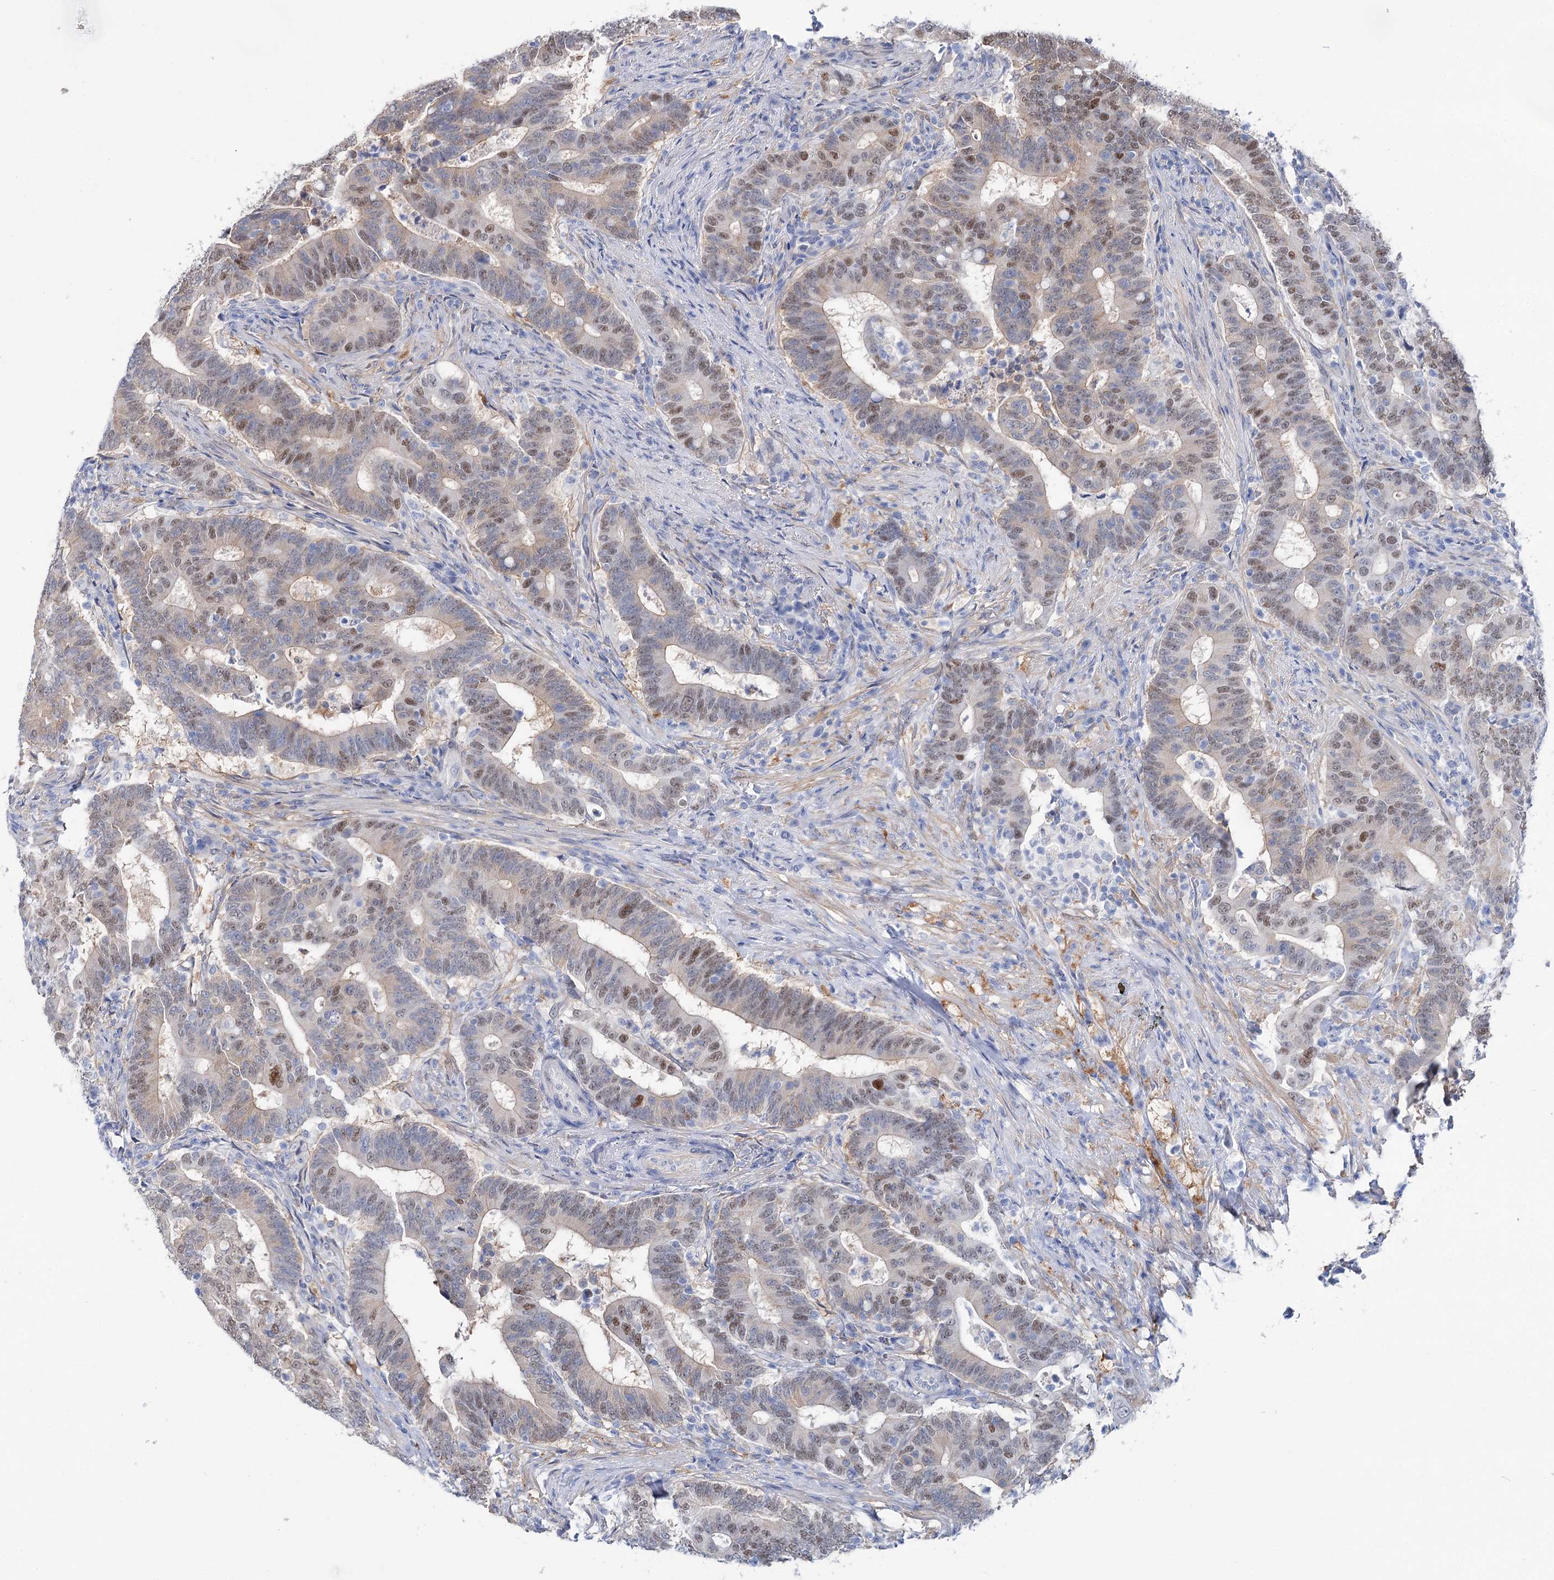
{"staining": {"intensity": "moderate", "quantity": "25%-75%", "location": "nuclear"}, "tissue": "colorectal cancer", "cell_type": "Tumor cells", "image_type": "cancer", "snomed": [{"axis": "morphology", "description": "Adenocarcinoma, NOS"}, {"axis": "topography", "description": "Colon"}], "caption": "The histopathology image displays immunohistochemical staining of colorectal cancer. There is moderate nuclear positivity is identified in approximately 25%-75% of tumor cells.", "gene": "UGDH", "patient": {"sex": "female", "age": 66}}